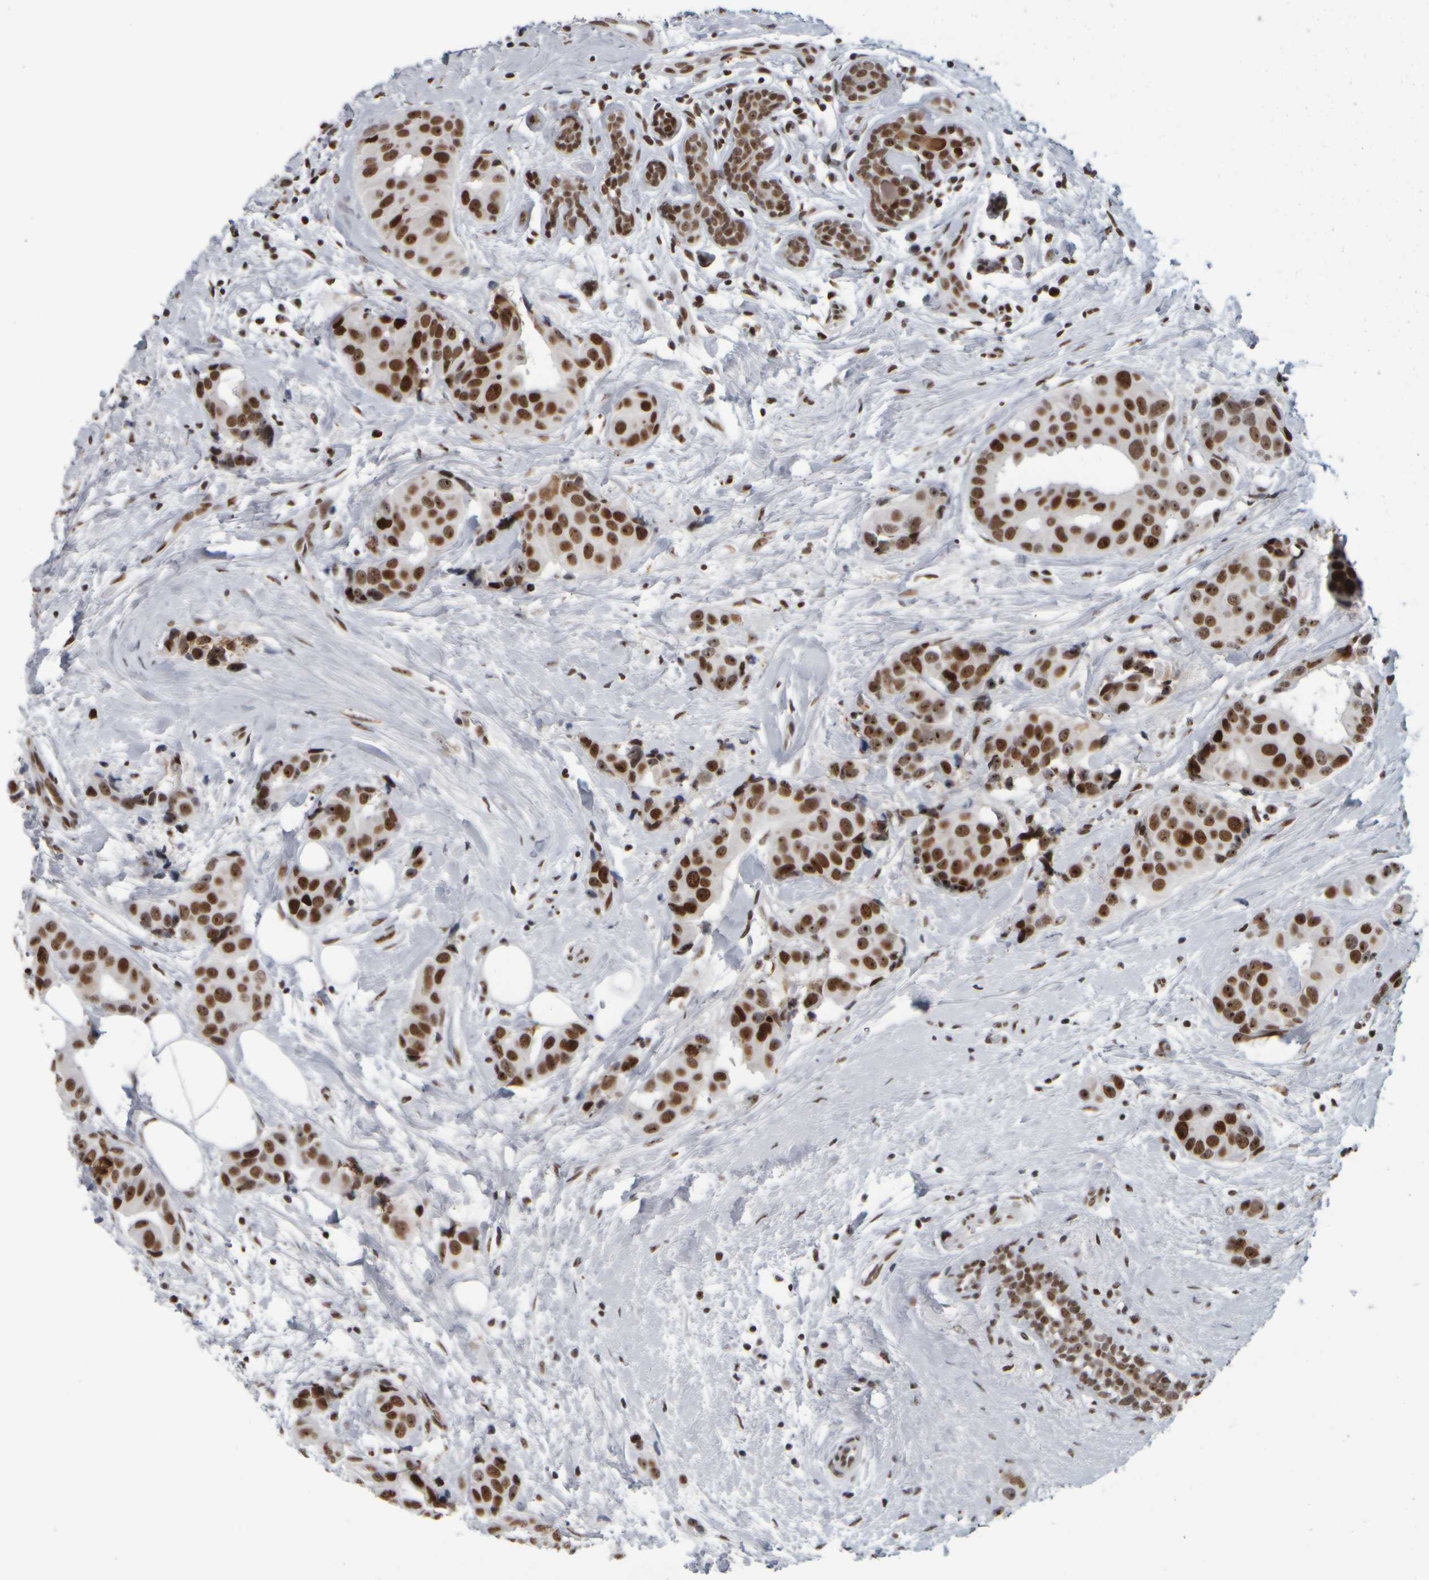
{"staining": {"intensity": "strong", "quantity": ">75%", "location": "nuclear"}, "tissue": "breast cancer", "cell_type": "Tumor cells", "image_type": "cancer", "snomed": [{"axis": "morphology", "description": "Normal tissue, NOS"}, {"axis": "morphology", "description": "Duct carcinoma"}, {"axis": "topography", "description": "Breast"}], "caption": "Brown immunohistochemical staining in breast cancer (intraductal carcinoma) exhibits strong nuclear positivity in approximately >75% of tumor cells. (DAB (3,3'-diaminobenzidine) = brown stain, brightfield microscopy at high magnification).", "gene": "TOP2B", "patient": {"sex": "female", "age": 39}}